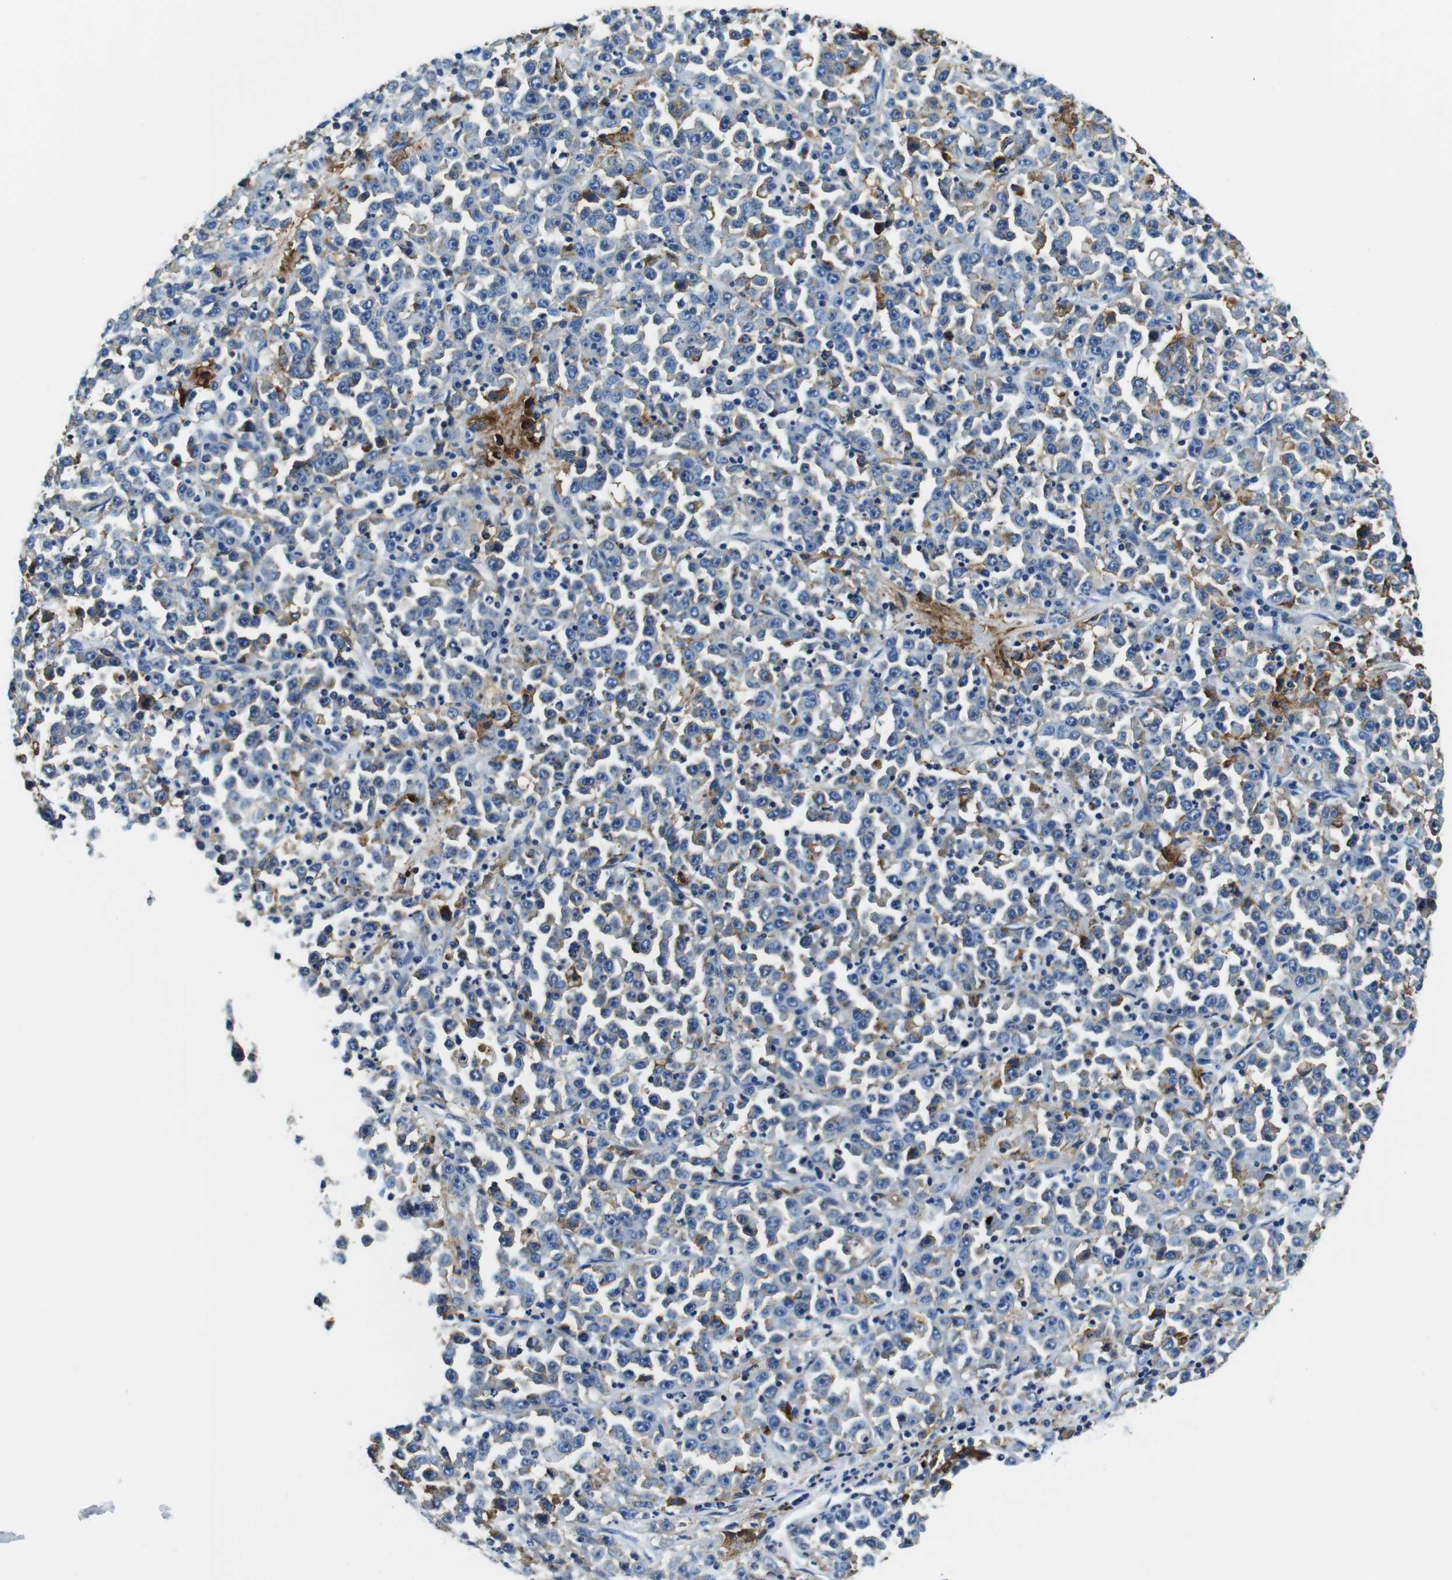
{"staining": {"intensity": "weak", "quantity": "25%-75%", "location": "cytoplasmic/membranous"}, "tissue": "stomach cancer", "cell_type": "Tumor cells", "image_type": "cancer", "snomed": [{"axis": "morphology", "description": "Normal tissue, NOS"}, {"axis": "morphology", "description": "Adenocarcinoma, NOS"}, {"axis": "topography", "description": "Stomach, upper"}, {"axis": "topography", "description": "Stomach"}], "caption": "The immunohistochemical stain labels weak cytoplasmic/membranous positivity in tumor cells of stomach adenocarcinoma tissue.", "gene": "HLA-DRB1", "patient": {"sex": "male", "age": 59}}